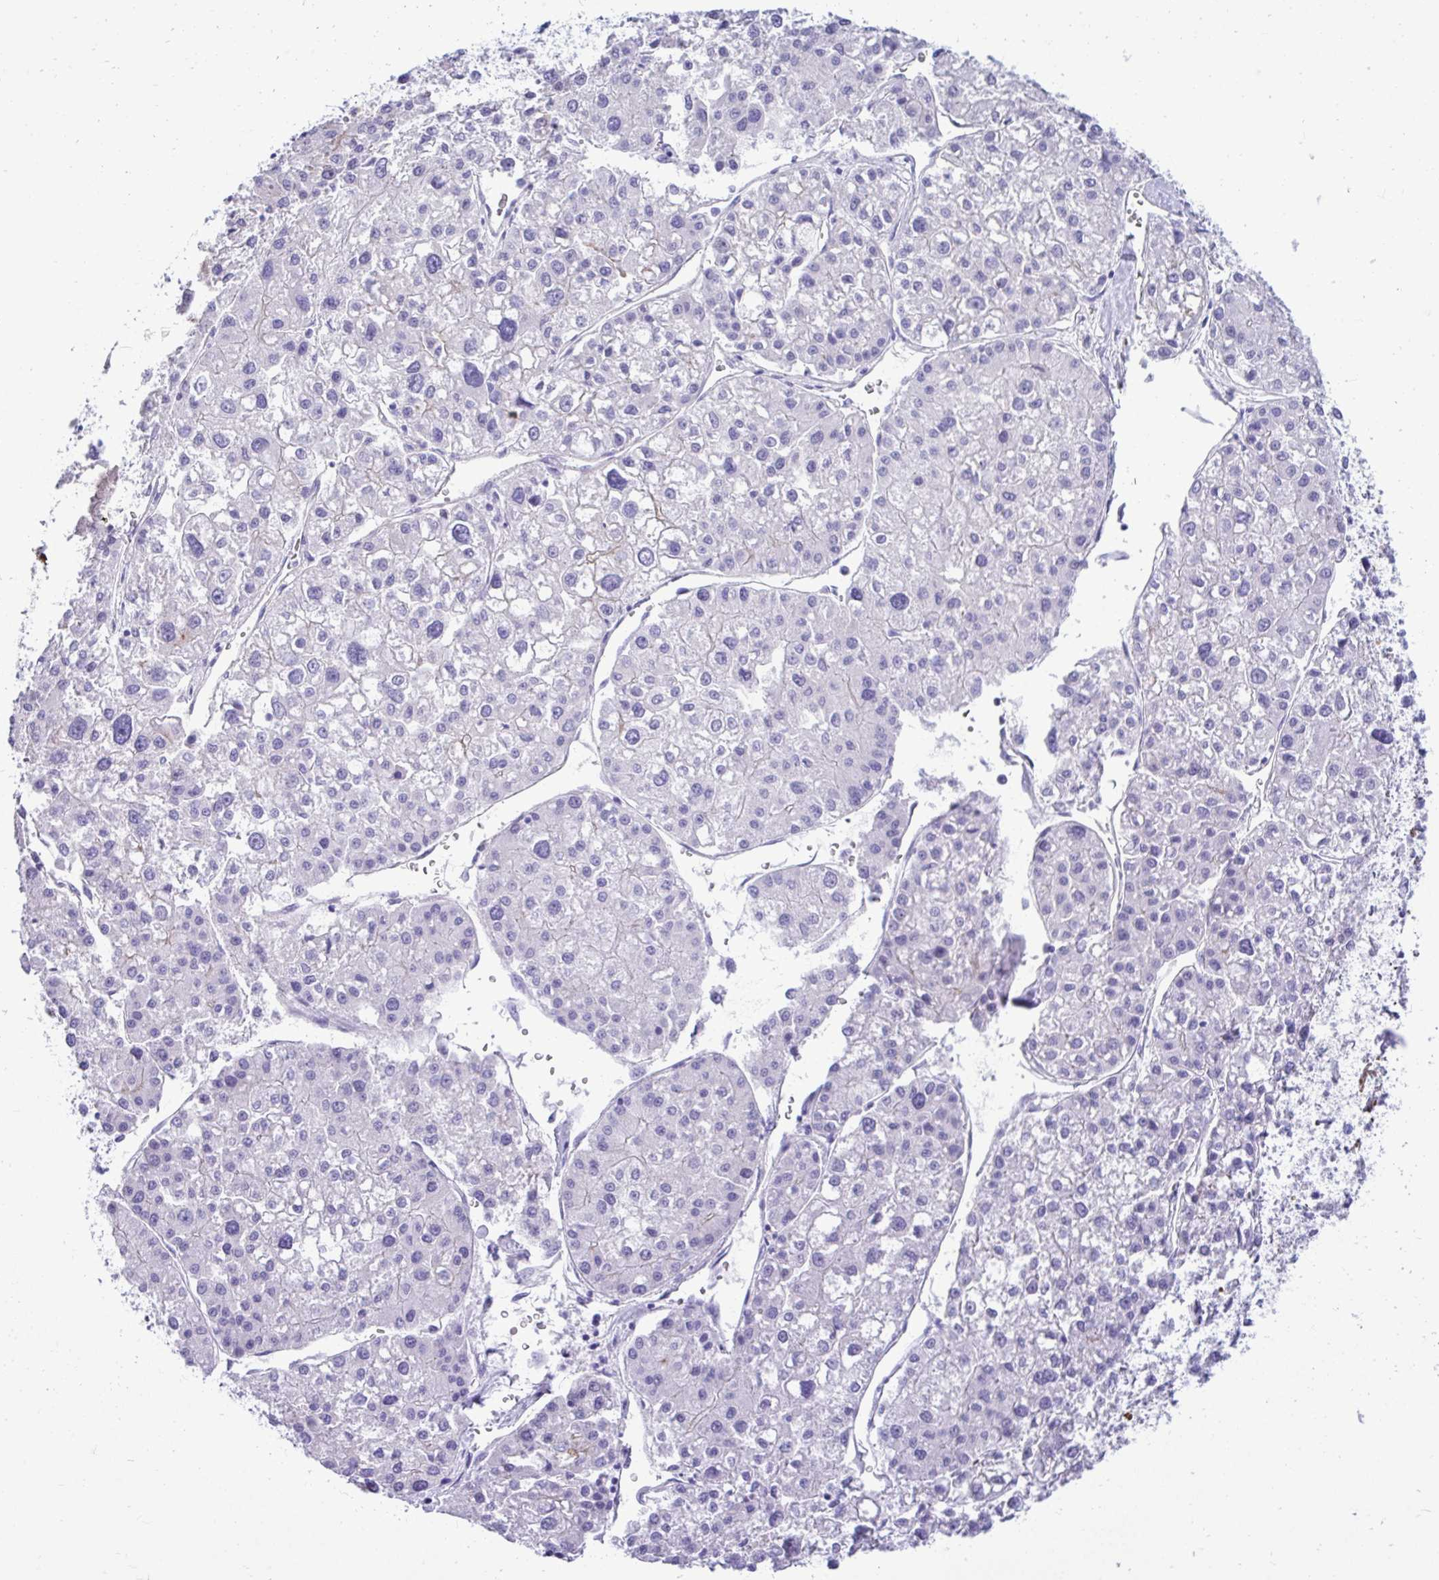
{"staining": {"intensity": "negative", "quantity": "none", "location": "none"}, "tissue": "liver cancer", "cell_type": "Tumor cells", "image_type": "cancer", "snomed": [{"axis": "morphology", "description": "Carcinoma, Hepatocellular, NOS"}, {"axis": "topography", "description": "Liver"}], "caption": "This is an IHC image of liver hepatocellular carcinoma. There is no positivity in tumor cells.", "gene": "ABCG2", "patient": {"sex": "male", "age": 73}}